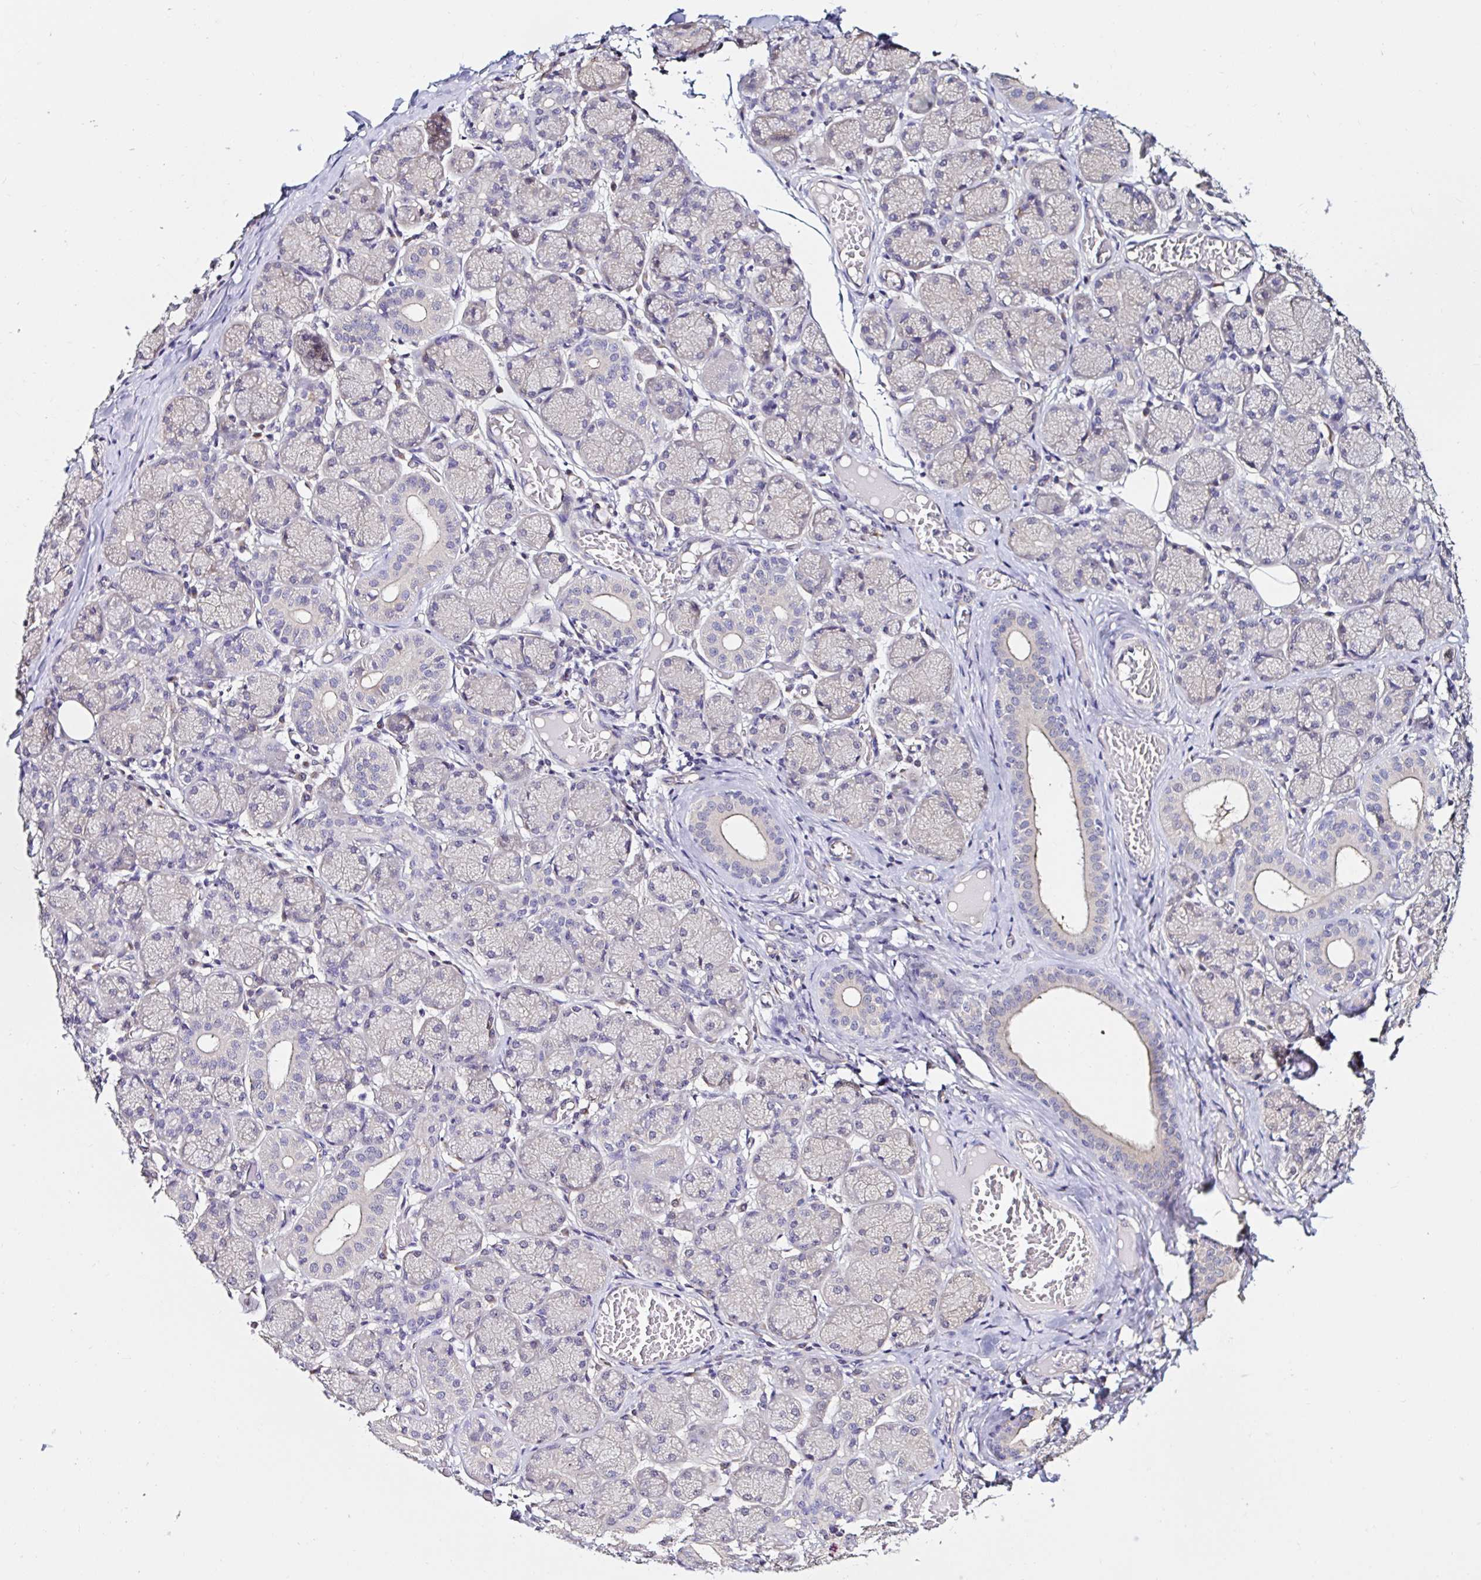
{"staining": {"intensity": "negative", "quantity": "none", "location": "none"}, "tissue": "salivary gland", "cell_type": "Glandular cells", "image_type": "normal", "snomed": [{"axis": "morphology", "description": "Normal tissue, NOS"}, {"axis": "topography", "description": "Salivary gland"}], "caption": "Immunohistochemical staining of benign human salivary gland shows no significant staining in glandular cells.", "gene": "RSRP1", "patient": {"sex": "female", "age": 24}}